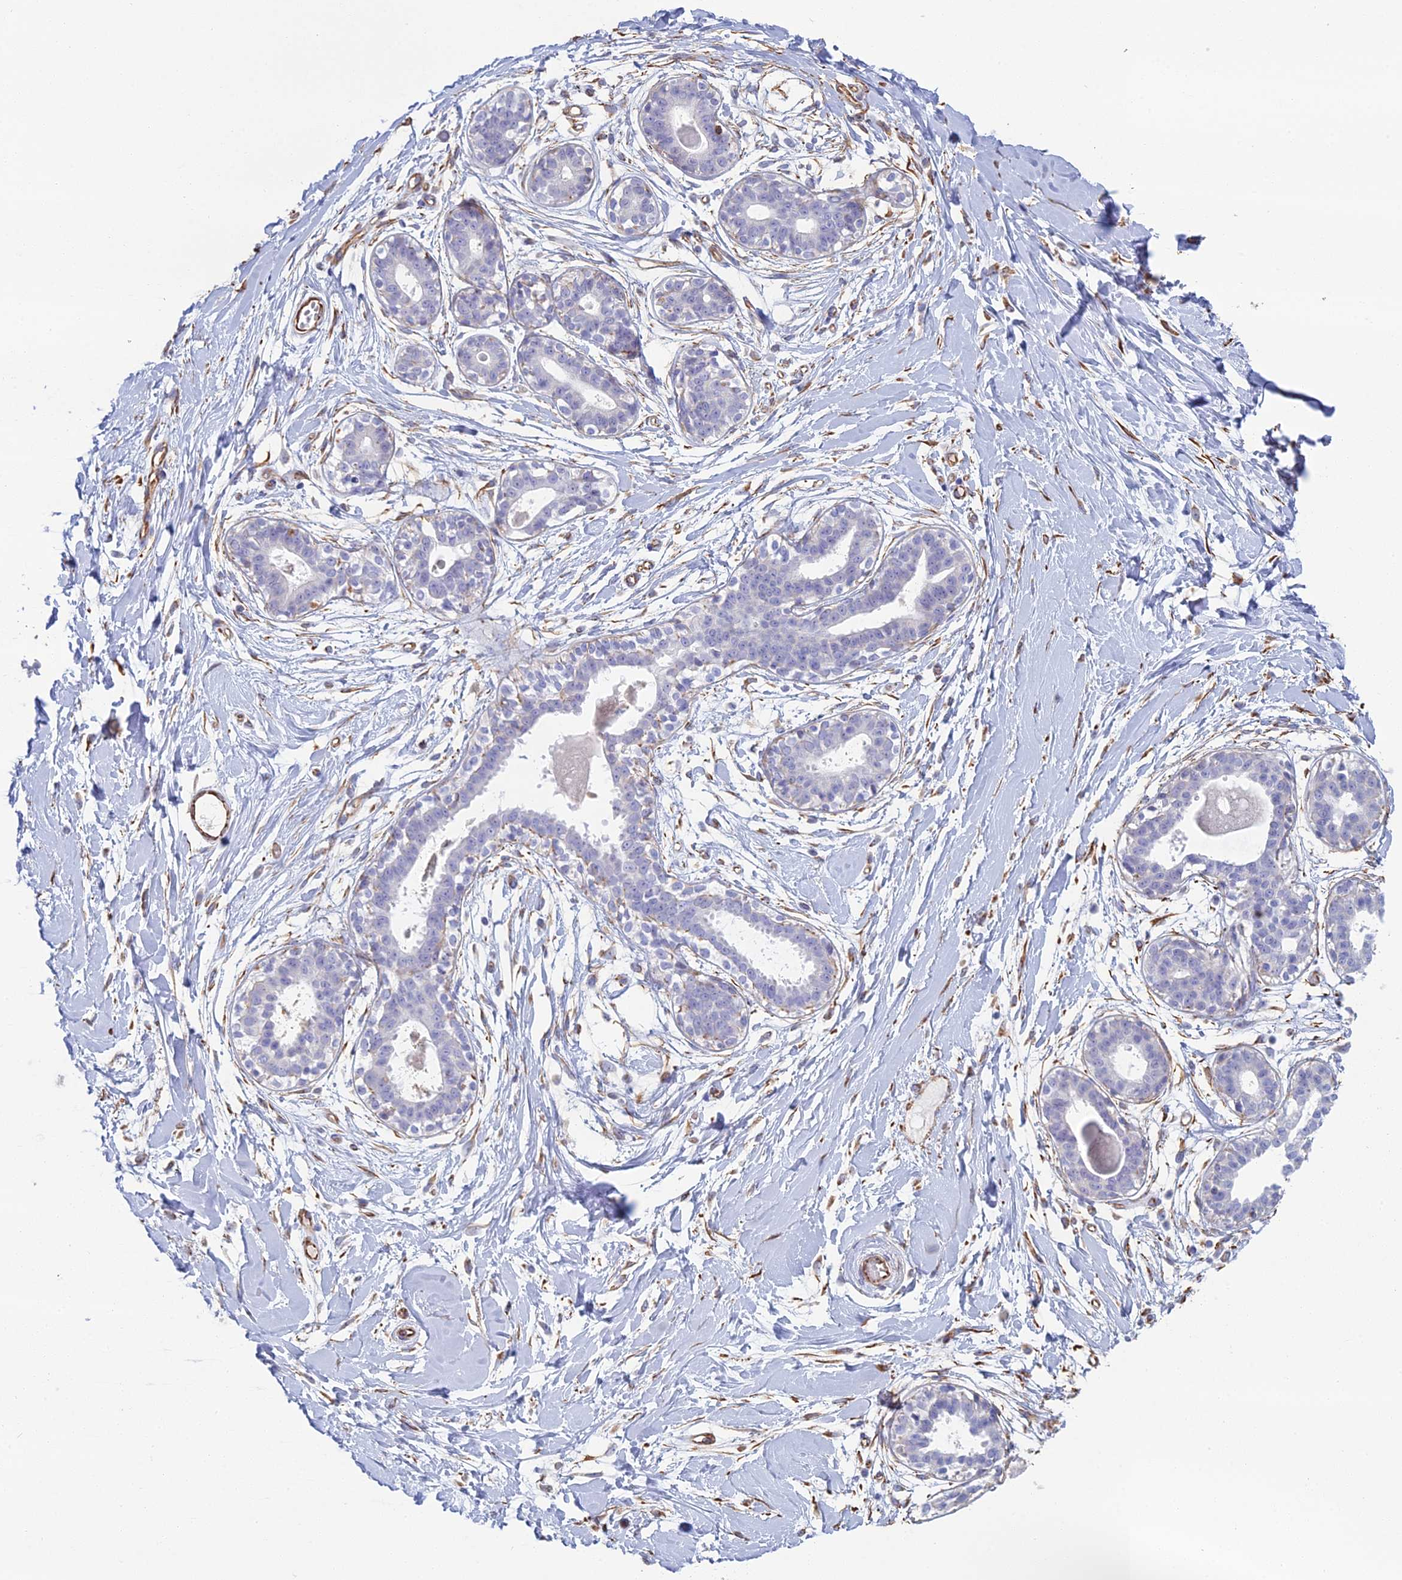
{"staining": {"intensity": "moderate", "quantity": "25%-75%", "location": "cytoplasmic/membranous"}, "tissue": "breast", "cell_type": "Adipocytes", "image_type": "normal", "snomed": [{"axis": "morphology", "description": "Normal tissue, NOS"}, {"axis": "topography", "description": "Breast"}], "caption": "The histopathology image exhibits immunohistochemical staining of unremarkable breast. There is moderate cytoplasmic/membranous expression is appreciated in approximately 25%-75% of adipocytes.", "gene": "CLVS2", "patient": {"sex": "female", "age": 45}}